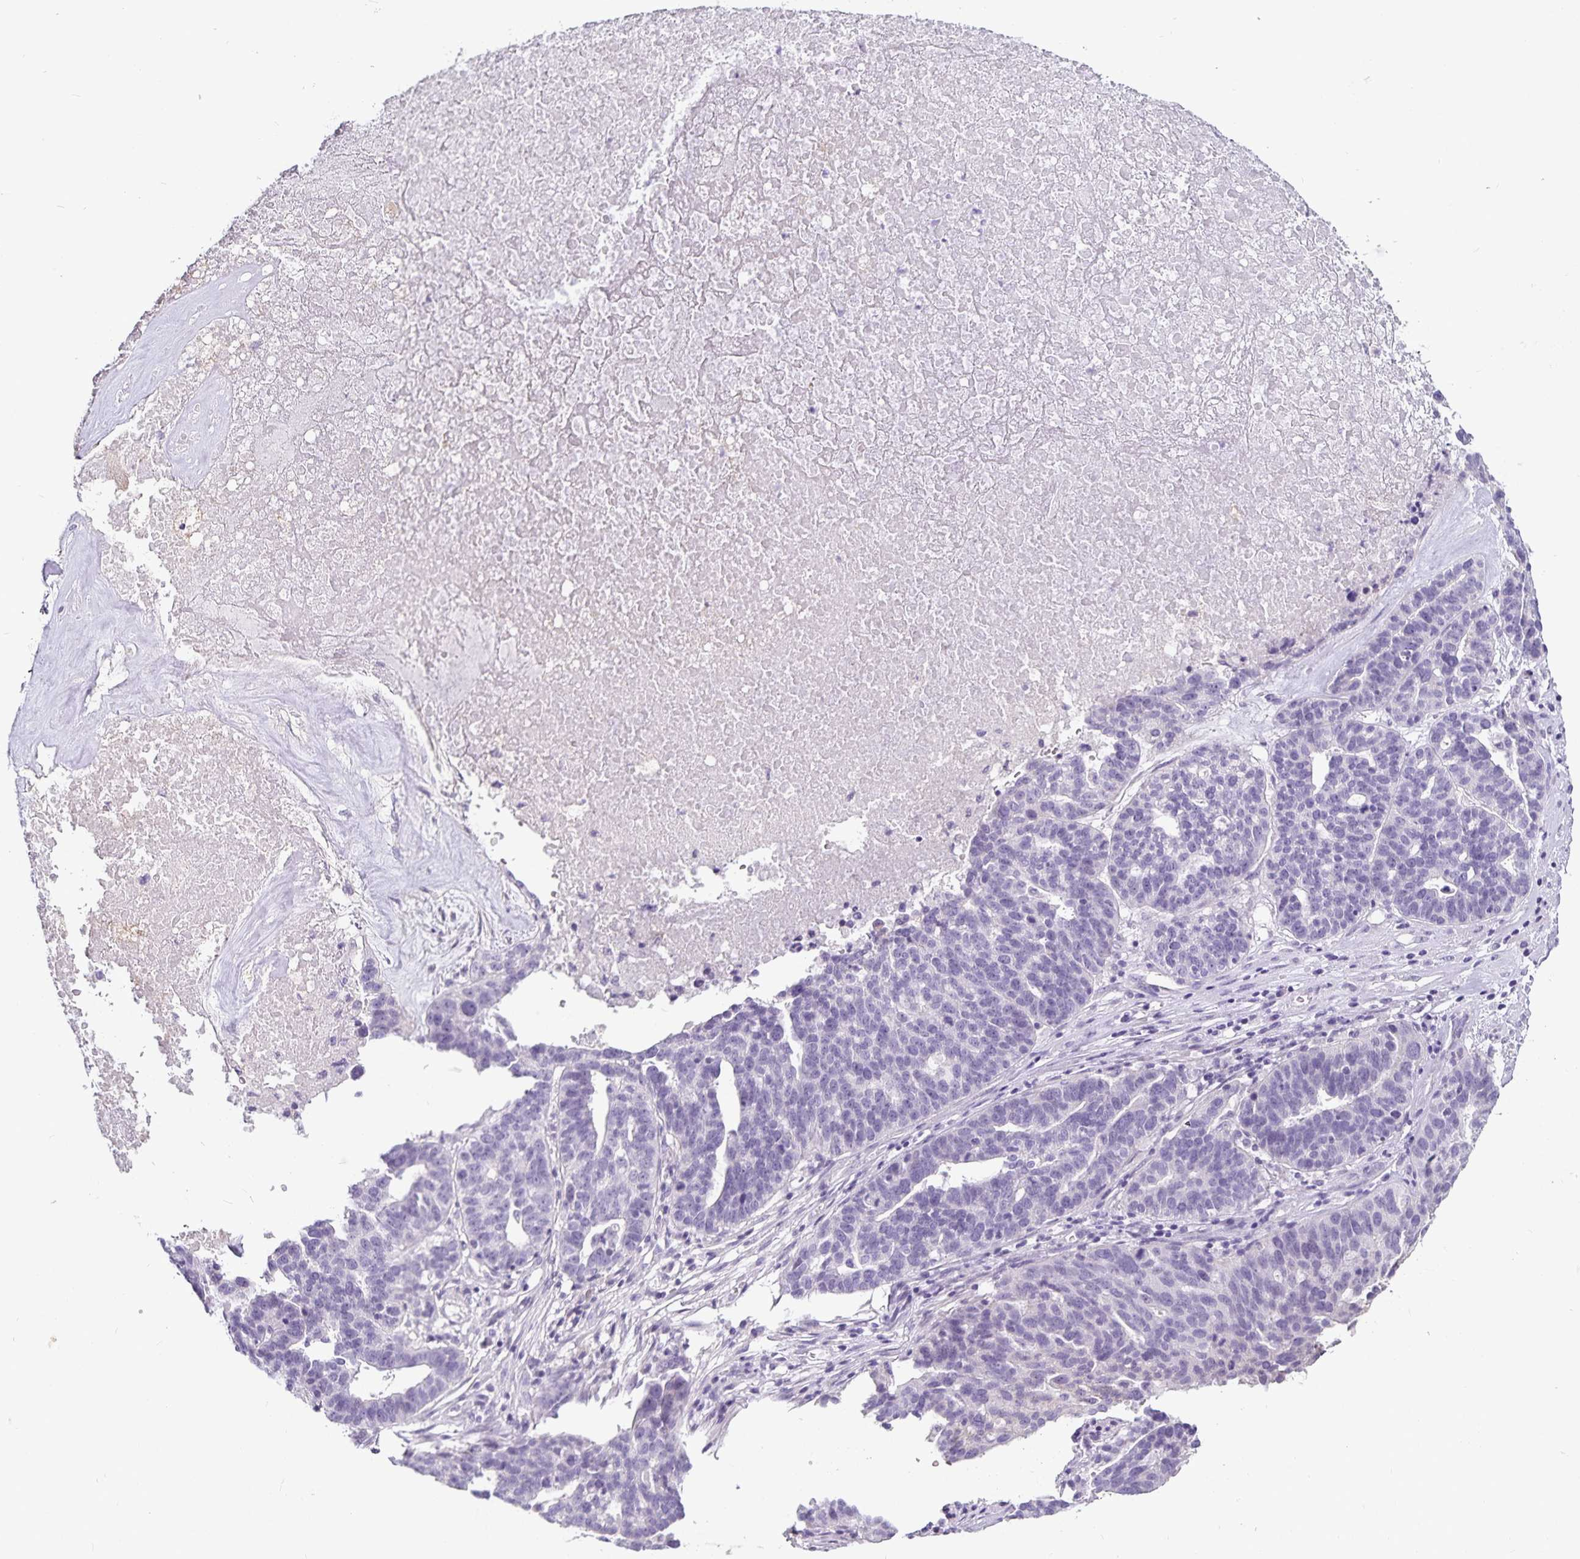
{"staining": {"intensity": "negative", "quantity": "none", "location": "none"}, "tissue": "ovarian cancer", "cell_type": "Tumor cells", "image_type": "cancer", "snomed": [{"axis": "morphology", "description": "Cystadenocarcinoma, serous, NOS"}, {"axis": "topography", "description": "Ovary"}], "caption": "A high-resolution micrograph shows immunohistochemistry staining of ovarian cancer (serous cystadenocarcinoma), which shows no significant staining in tumor cells.", "gene": "CA12", "patient": {"sex": "female", "age": 59}}